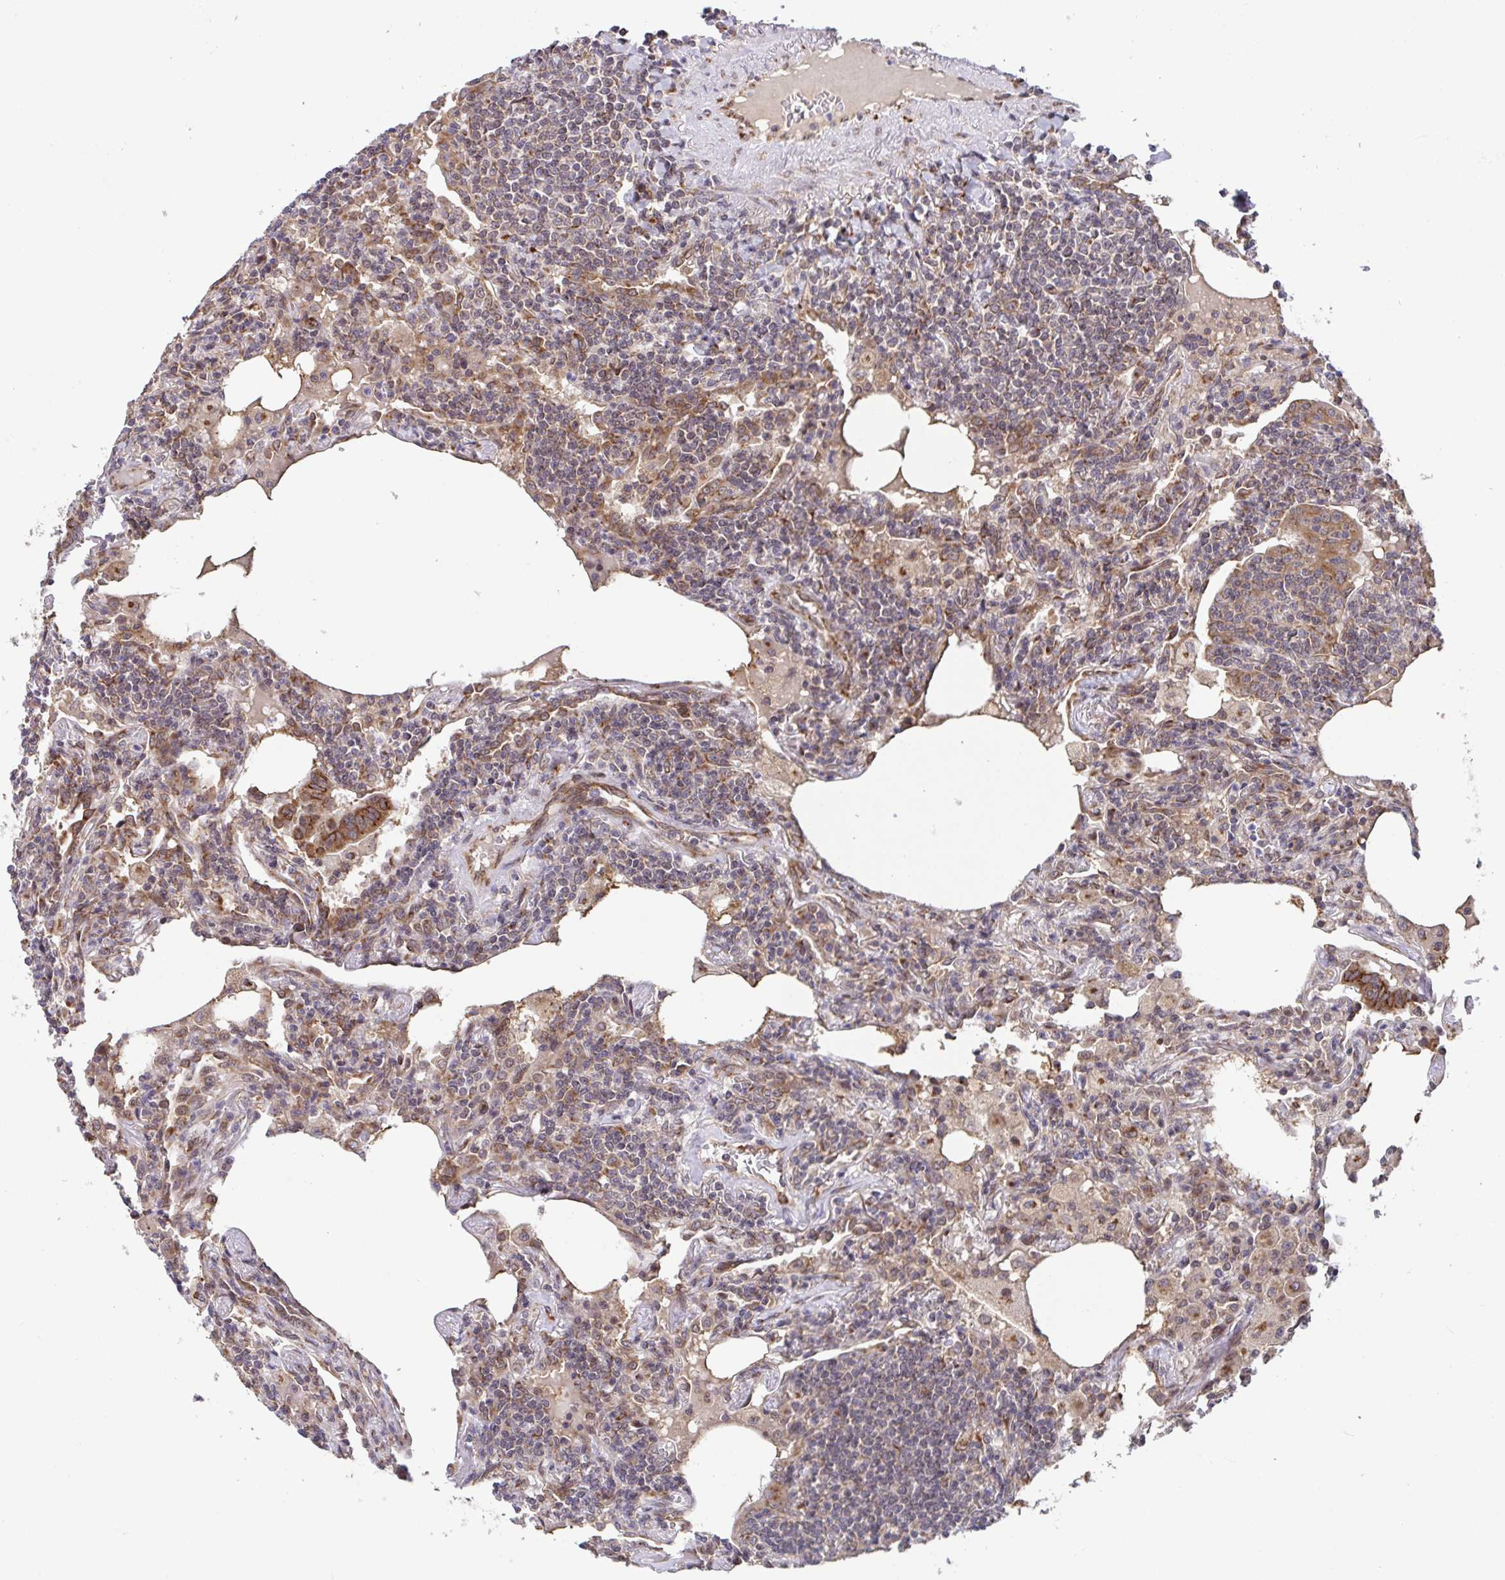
{"staining": {"intensity": "weak", "quantity": ">75%", "location": "cytoplasmic/membranous"}, "tissue": "lymphoma", "cell_type": "Tumor cells", "image_type": "cancer", "snomed": [{"axis": "morphology", "description": "Malignant lymphoma, non-Hodgkin's type, Low grade"}, {"axis": "topography", "description": "Lung"}], "caption": "Lymphoma was stained to show a protein in brown. There is low levels of weak cytoplasmic/membranous expression in approximately >75% of tumor cells. (DAB IHC, brown staining for protein, blue staining for nuclei).", "gene": "ATP5MJ", "patient": {"sex": "female", "age": 71}}